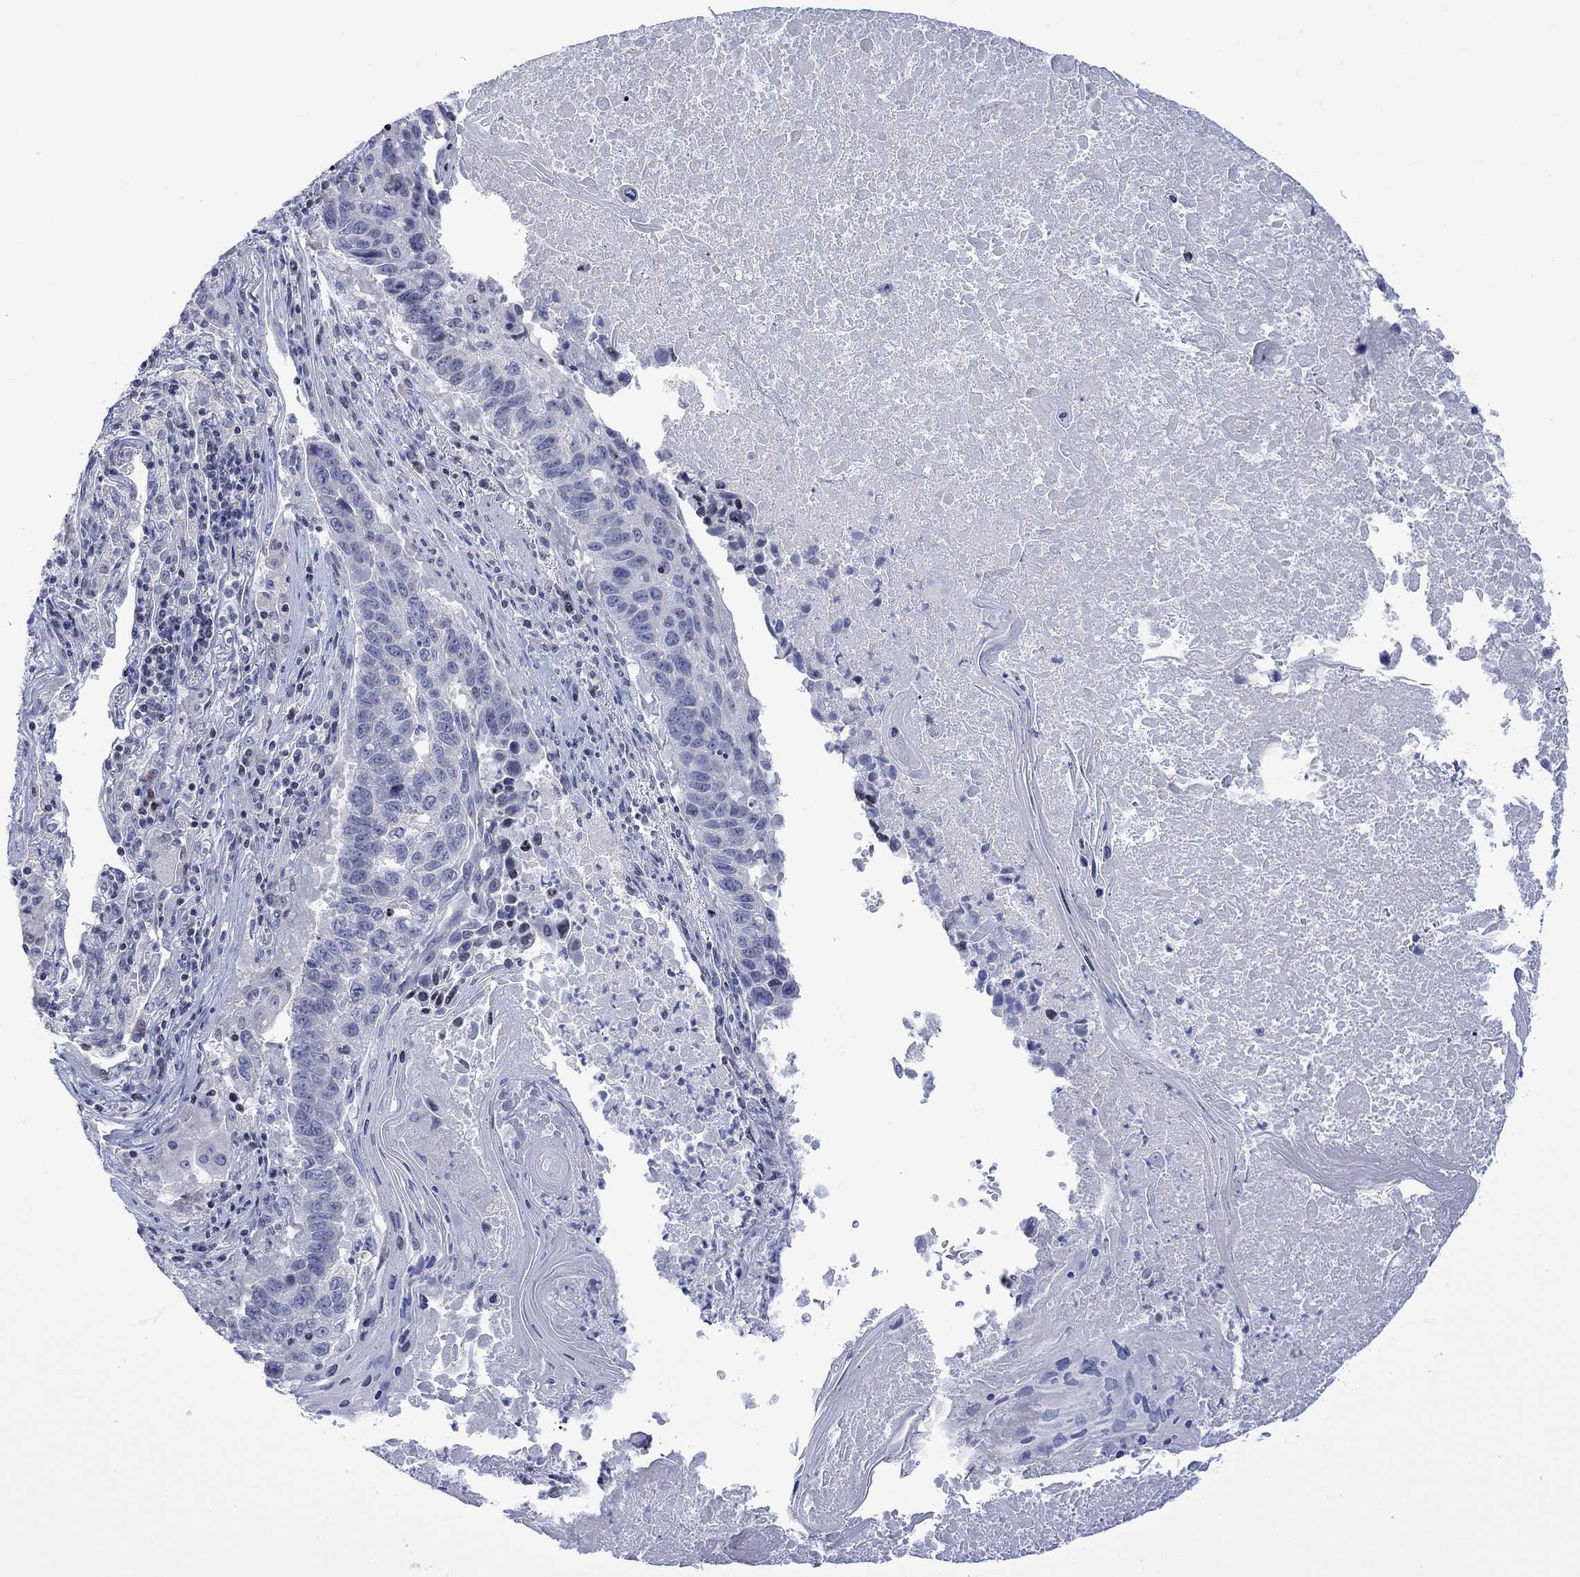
{"staining": {"intensity": "negative", "quantity": "none", "location": "none"}, "tissue": "lung cancer", "cell_type": "Tumor cells", "image_type": "cancer", "snomed": [{"axis": "morphology", "description": "Squamous cell carcinoma, NOS"}, {"axis": "topography", "description": "Lung"}], "caption": "This is an immunohistochemistry image of human squamous cell carcinoma (lung). There is no expression in tumor cells.", "gene": "DCX", "patient": {"sex": "male", "age": 73}}